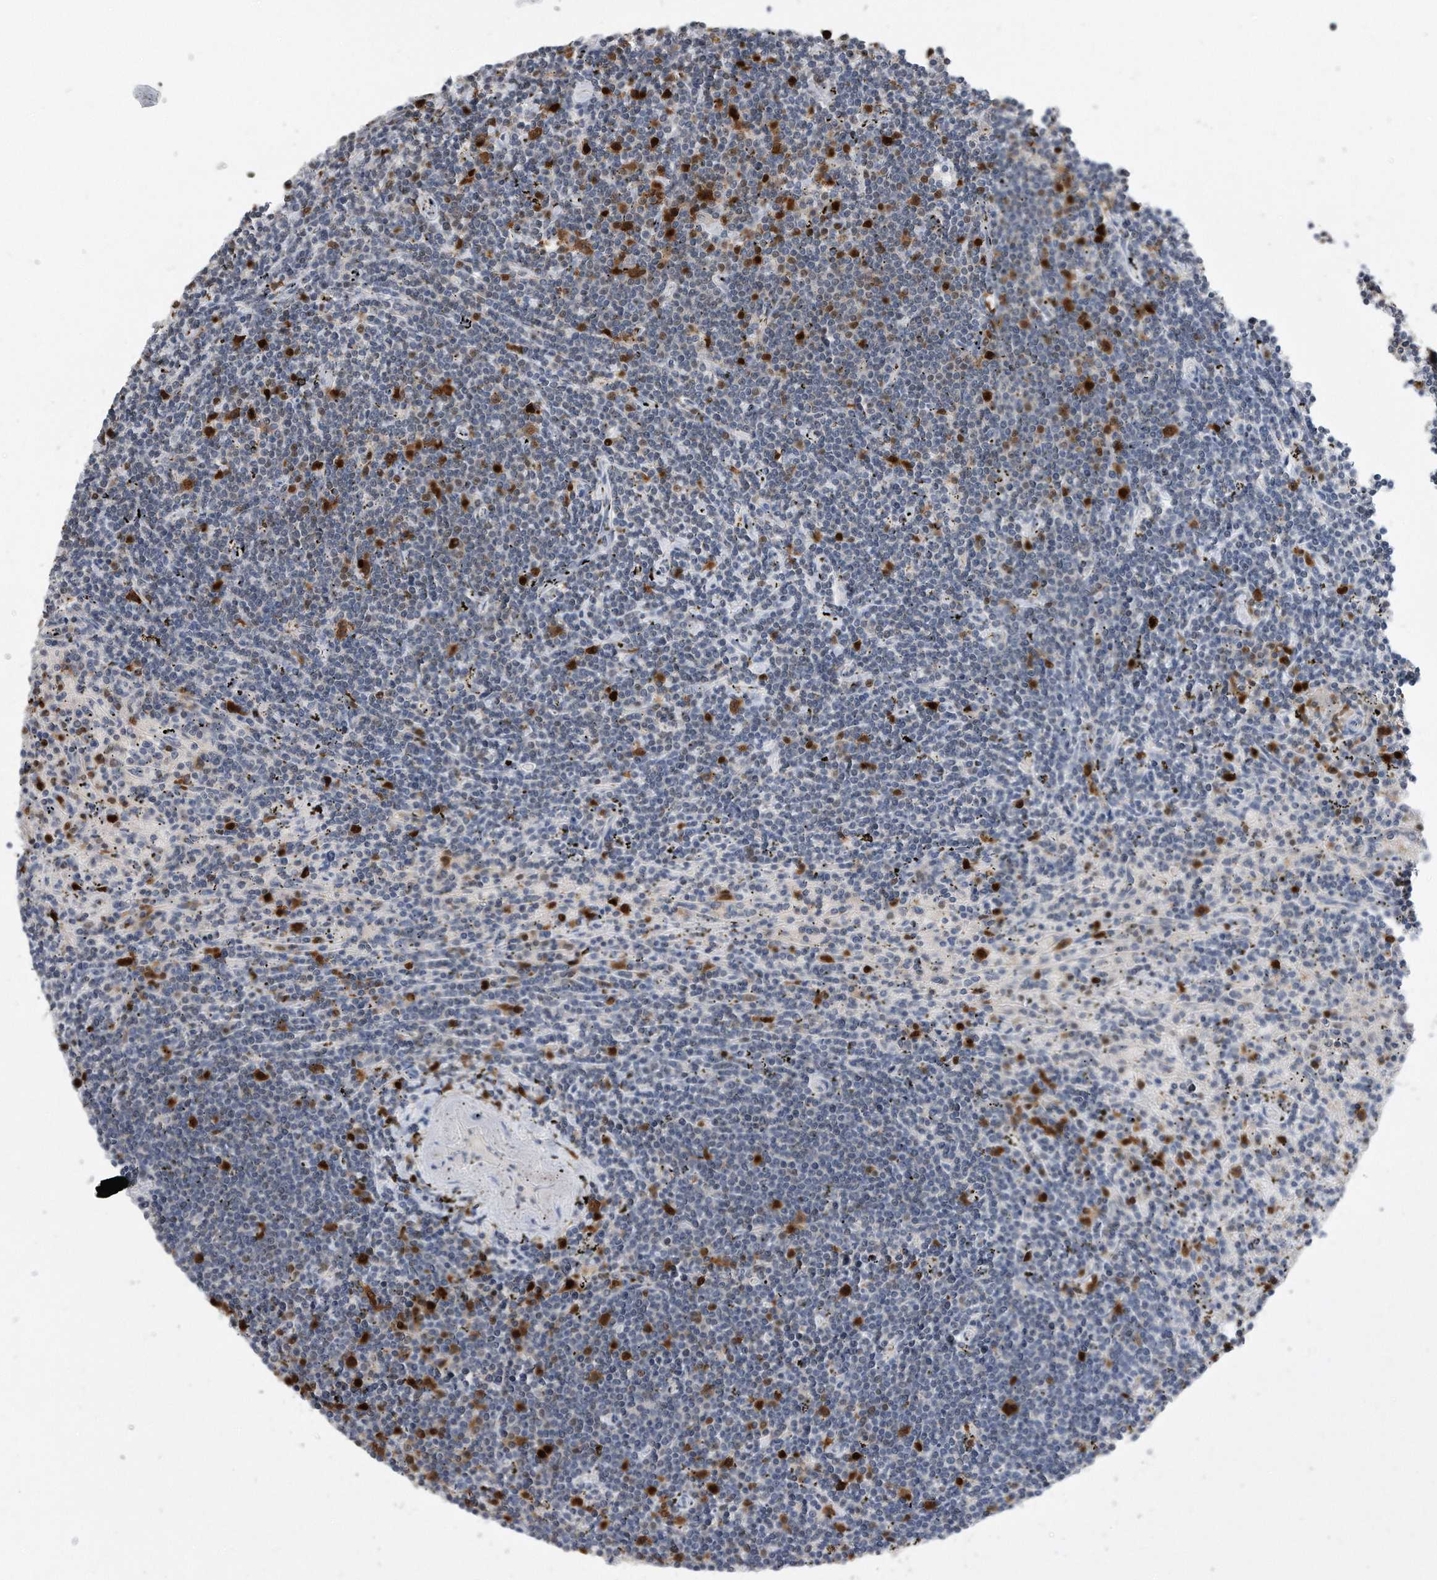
{"staining": {"intensity": "strong", "quantity": "<25%", "location": "nuclear"}, "tissue": "lymphoma", "cell_type": "Tumor cells", "image_type": "cancer", "snomed": [{"axis": "morphology", "description": "Malignant lymphoma, non-Hodgkin's type, Low grade"}, {"axis": "topography", "description": "Spleen"}], "caption": "Immunohistochemistry (IHC) of malignant lymphoma, non-Hodgkin's type (low-grade) shows medium levels of strong nuclear expression in about <25% of tumor cells.", "gene": "PCNA", "patient": {"sex": "male", "age": 76}}